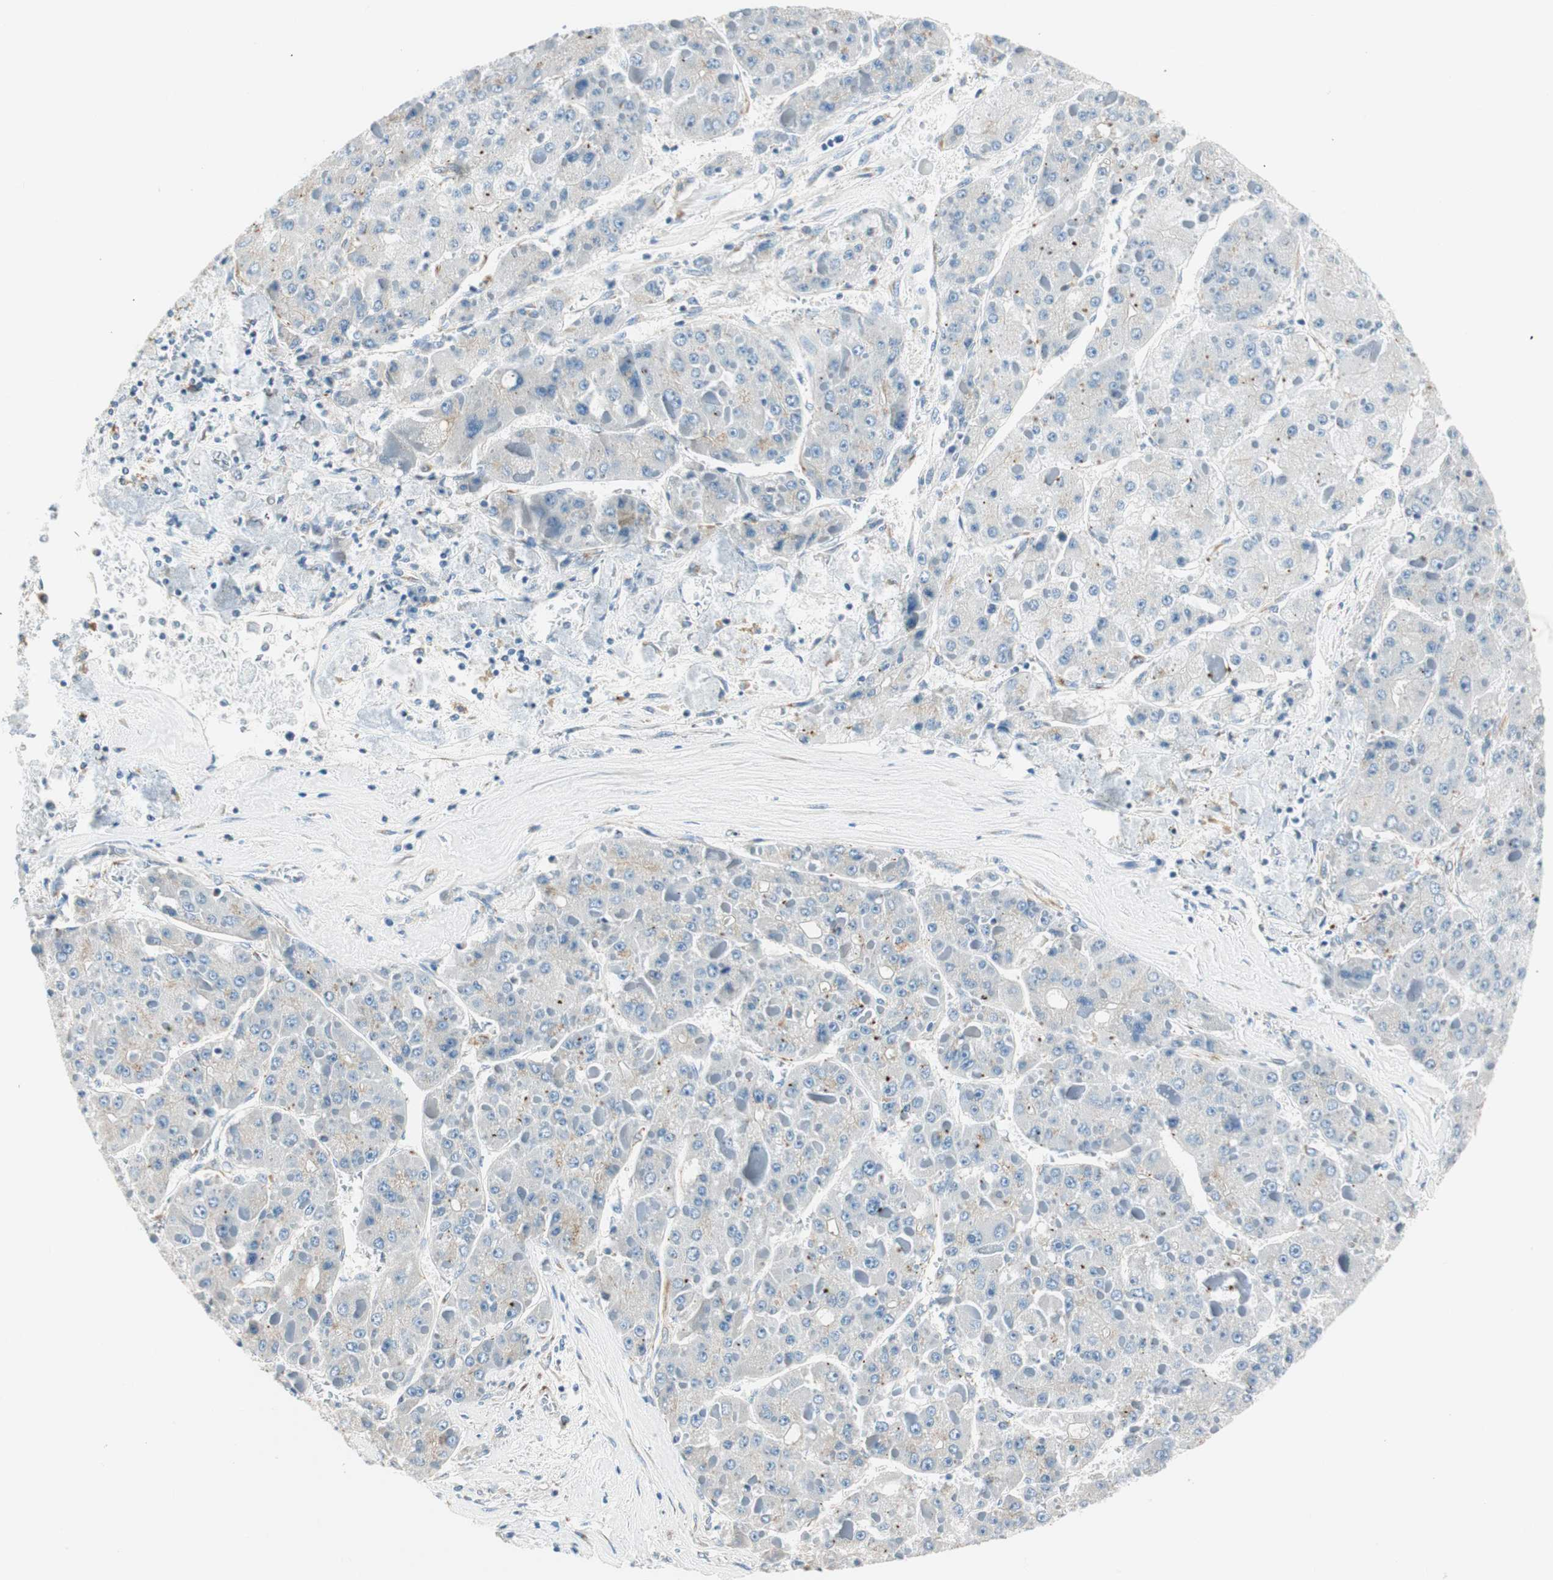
{"staining": {"intensity": "weak", "quantity": "<25%", "location": "cytoplasmic/membranous"}, "tissue": "liver cancer", "cell_type": "Tumor cells", "image_type": "cancer", "snomed": [{"axis": "morphology", "description": "Carcinoma, Hepatocellular, NOS"}, {"axis": "topography", "description": "Liver"}], "caption": "Immunohistochemical staining of liver cancer (hepatocellular carcinoma) demonstrates no significant positivity in tumor cells.", "gene": "TMF1", "patient": {"sex": "female", "age": 73}}